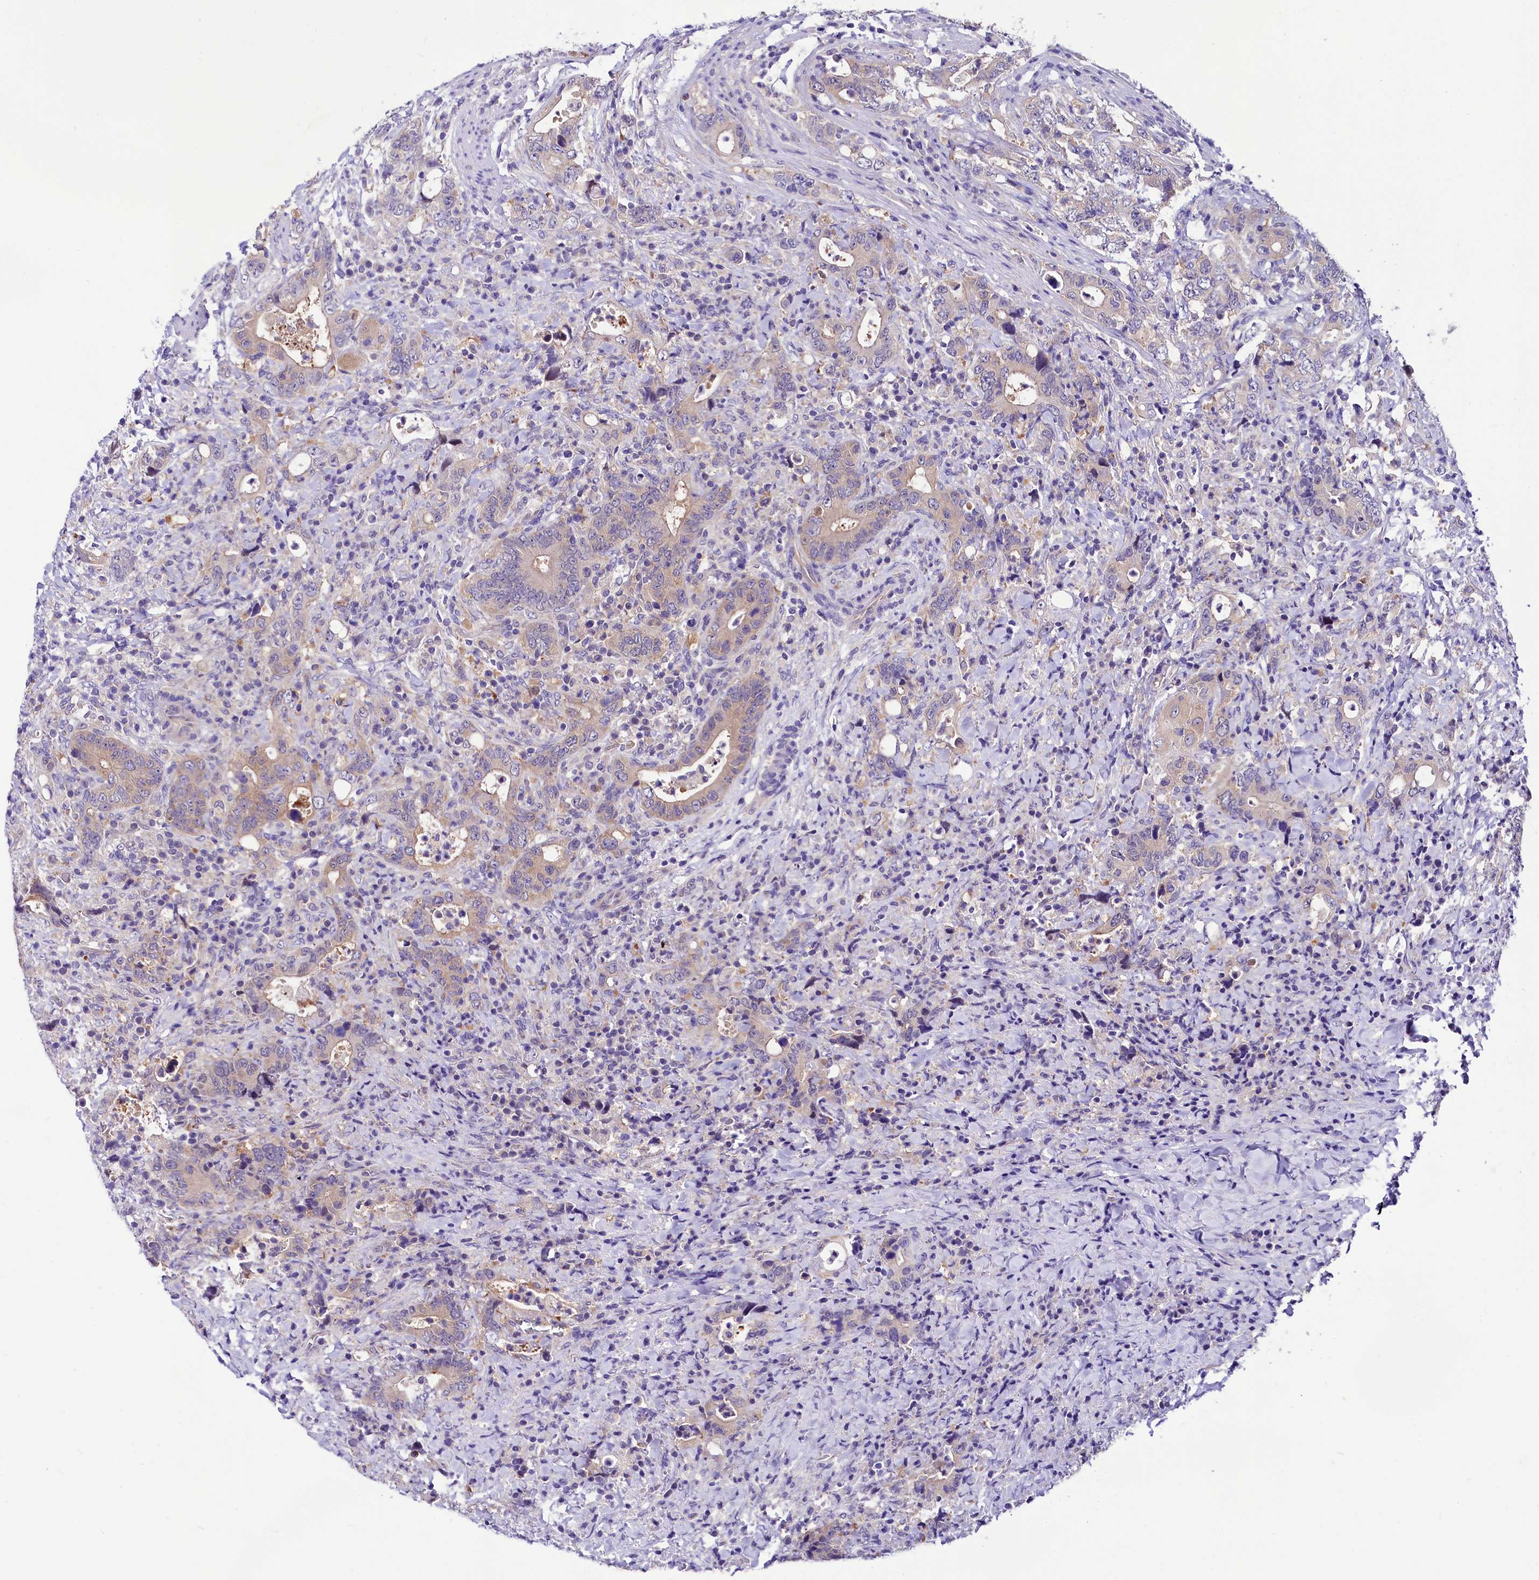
{"staining": {"intensity": "weak", "quantity": "<25%", "location": "cytoplasmic/membranous"}, "tissue": "colorectal cancer", "cell_type": "Tumor cells", "image_type": "cancer", "snomed": [{"axis": "morphology", "description": "Adenocarcinoma, NOS"}, {"axis": "topography", "description": "Colon"}], "caption": "Protein analysis of colorectal cancer (adenocarcinoma) displays no significant positivity in tumor cells.", "gene": "ABHD5", "patient": {"sex": "female", "age": 75}}